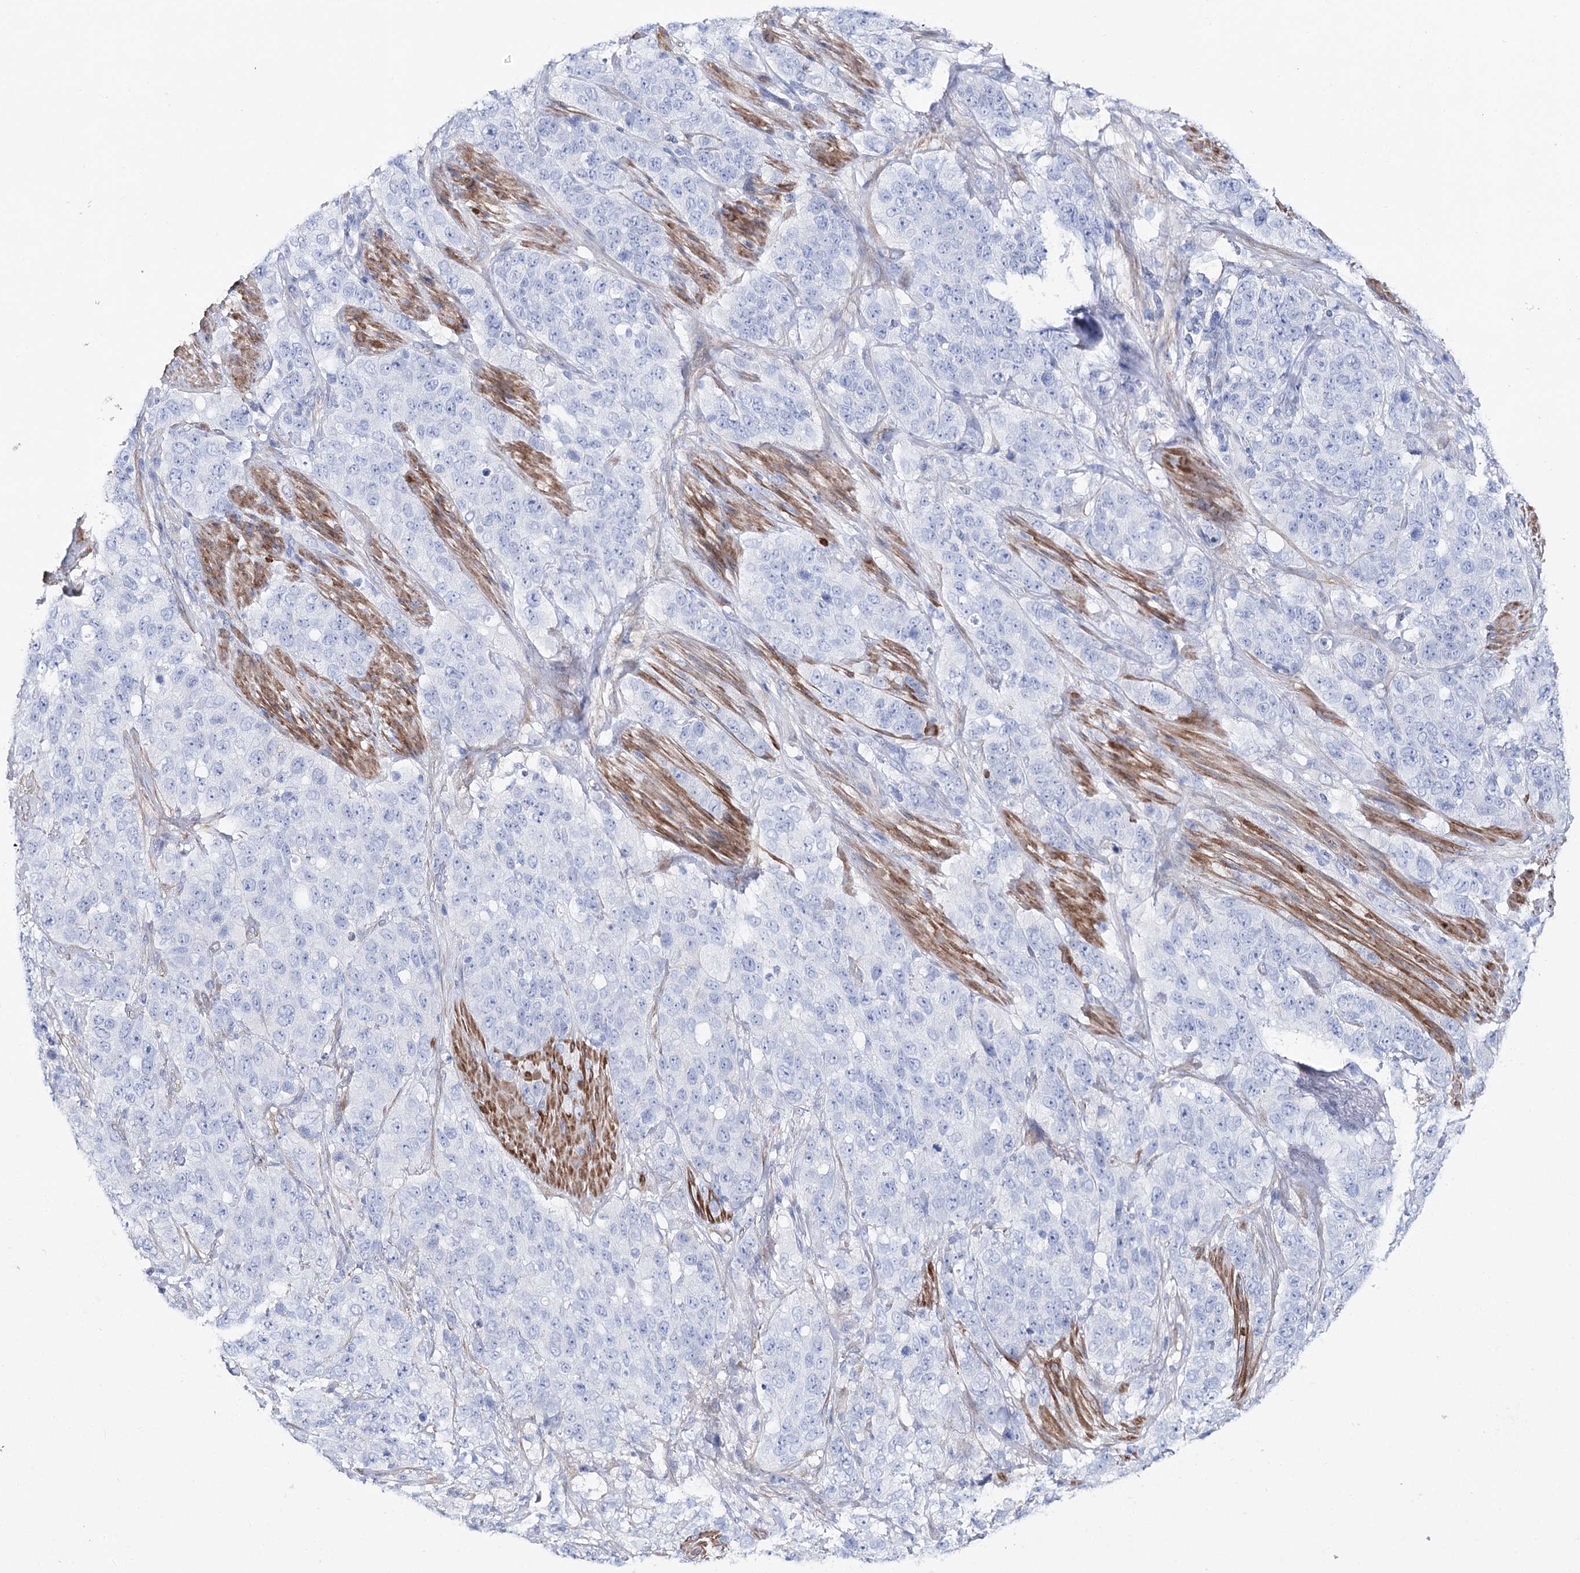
{"staining": {"intensity": "negative", "quantity": "none", "location": "none"}, "tissue": "stomach cancer", "cell_type": "Tumor cells", "image_type": "cancer", "snomed": [{"axis": "morphology", "description": "Adenocarcinoma, NOS"}, {"axis": "topography", "description": "Stomach"}], "caption": "DAB (3,3'-diaminobenzidine) immunohistochemical staining of human stomach cancer (adenocarcinoma) reveals no significant positivity in tumor cells.", "gene": "ANKRD23", "patient": {"sex": "male", "age": 48}}